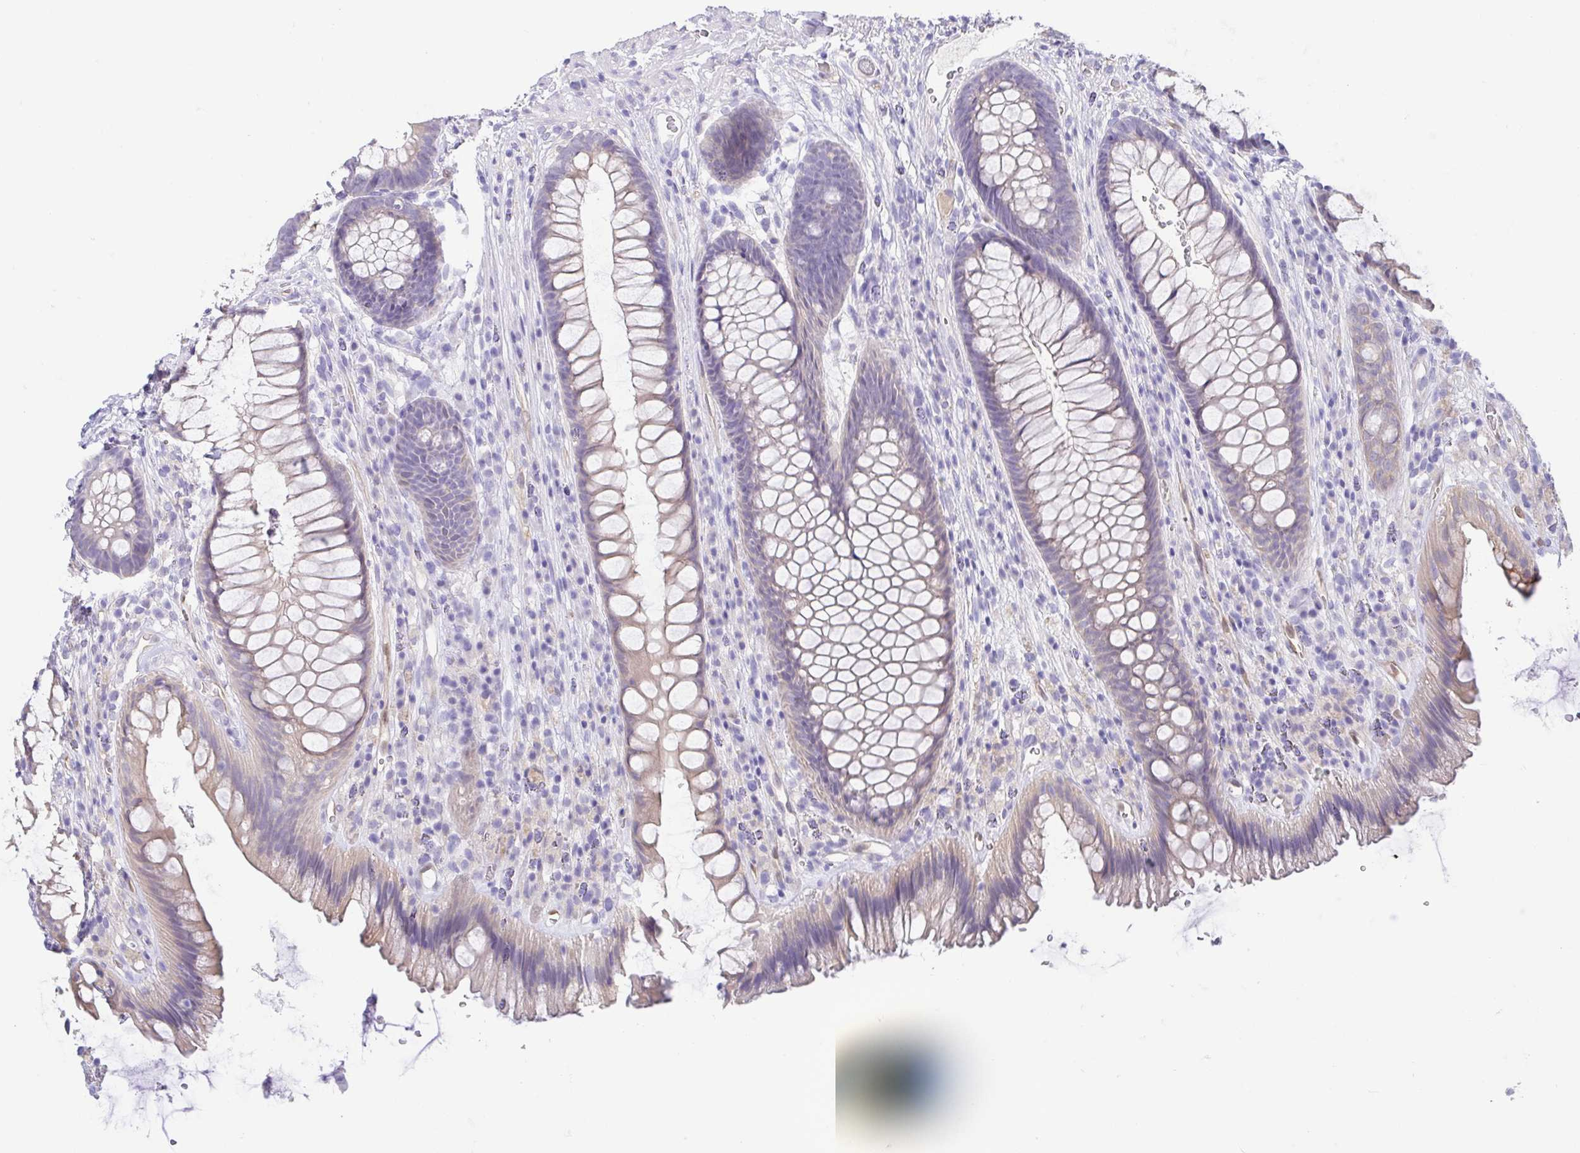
{"staining": {"intensity": "weak", "quantity": "25%-75%", "location": "cytoplasmic/membranous"}, "tissue": "rectum", "cell_type": "Glandular cells", "image_type": "normal", "snomed": [{"axis": "morphology", "description": "Normal tissue, NOS"}, {"axis": "topography", "description": "Rectum"}], "caption": "DAB immunohistochemical staining of normal human rectum shows weak cytoplasmic/membranous protein expression in approximately 25%-75% of glandular cells. Using DAB (brown) and hematoxylin (blue) stains, captured at high magnification using brightfield microscopy.", "gene": "FABP3", "patient": {"sex": "male", "age": 53}}